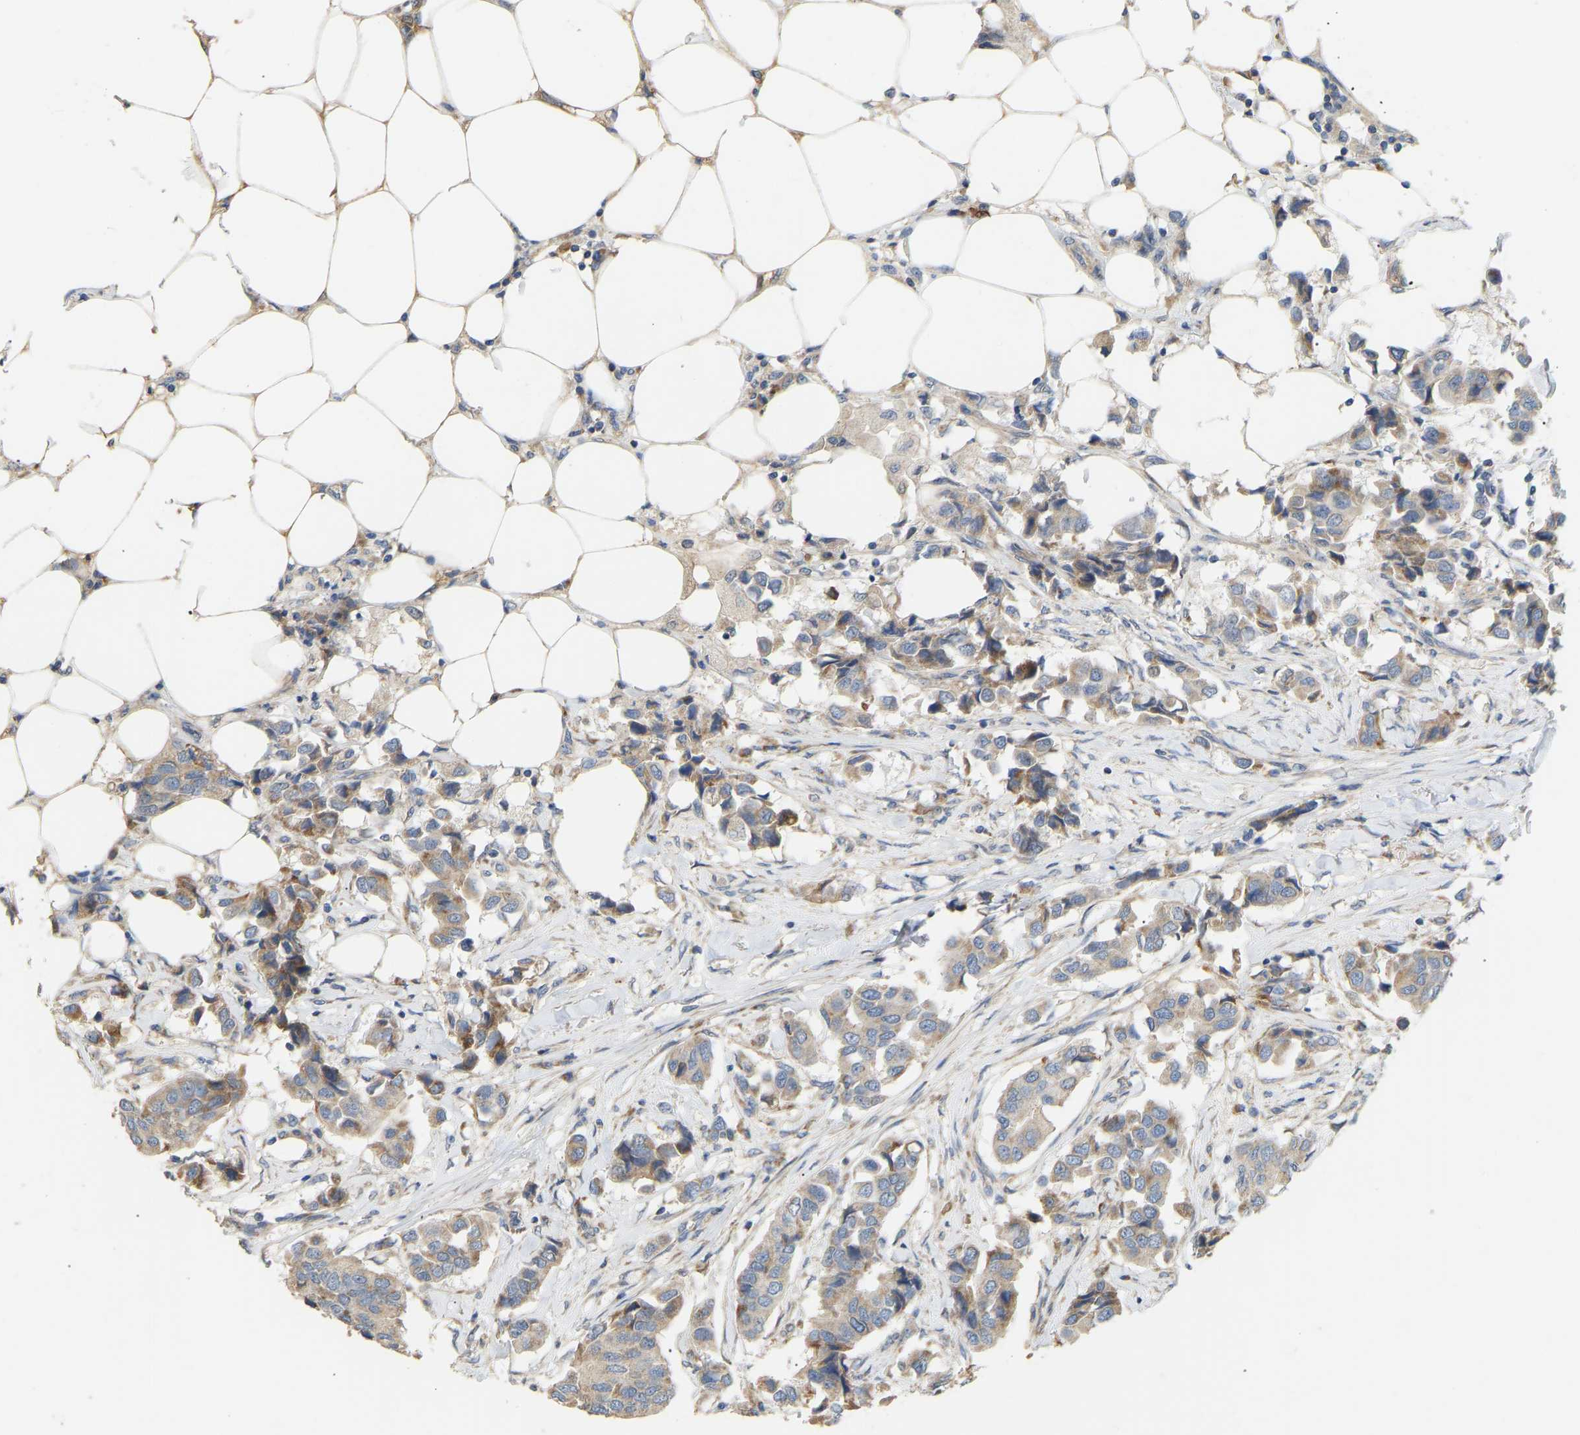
{"staining": {"intensity": "moderate", "quantity": "25%-75%", "location": "cytoplasmic/membranous"}, "tissue": "breast cancer", "cell_type": "Tumor cells", "image_type": "cancer", "snomed": [{"axis": "morphology", "description": "Duct carcinoma"}, {"axis": "topography", "description": "Breast"}], "caption": "This is a histology image of immunohistochemistry (IHC) staining of invasive ductal carcinoma (breast), which shows moderate expression in the cytoplasmic/membranous of tumor cells.", "gene": "HACD2", "patient": {"sex": "female", "age": 80}}